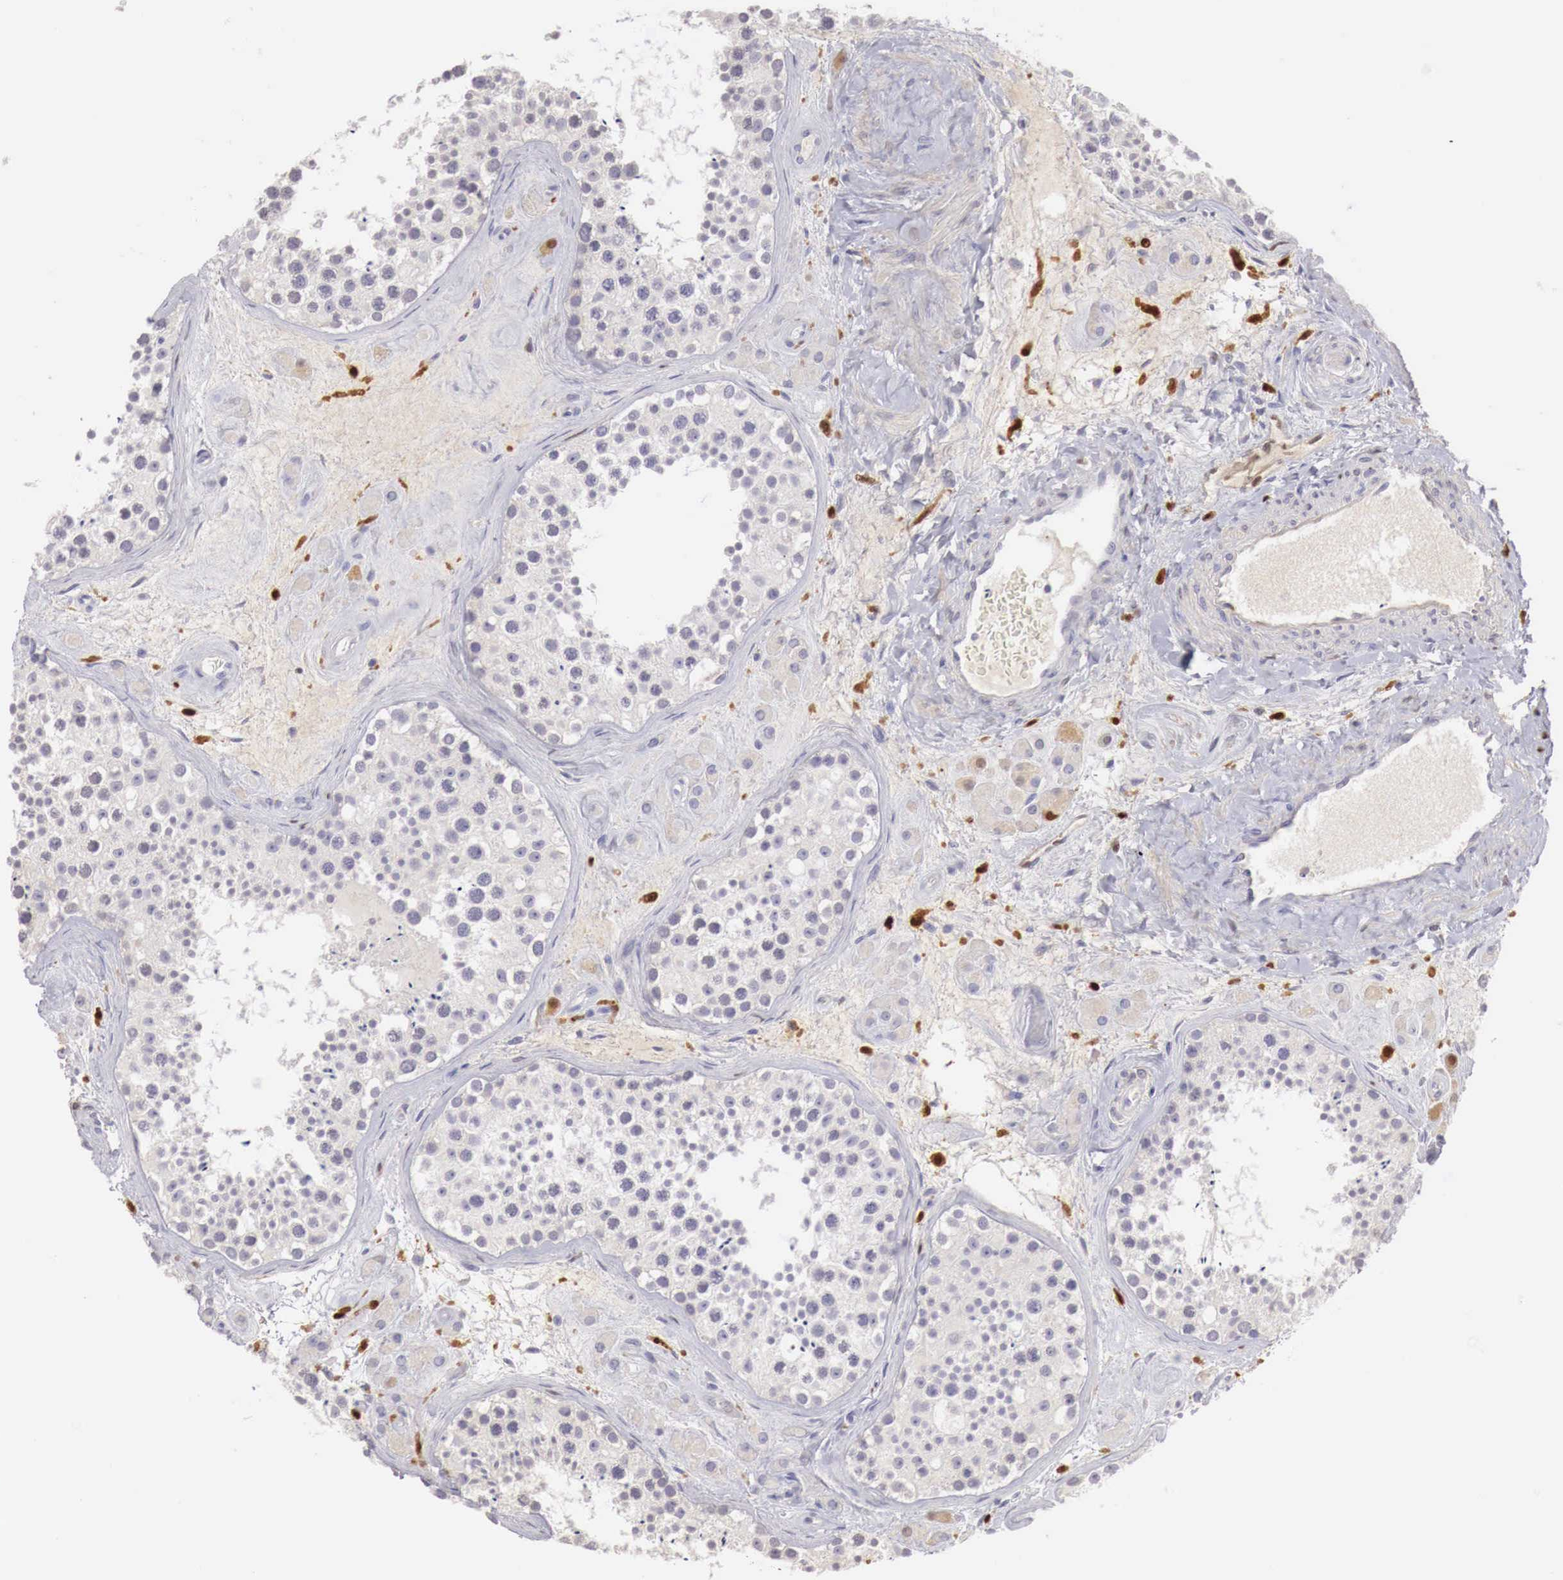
{"staining": {"intensity": "negative", "quantity": "none", "location": "none"}, "tissue": "testis", "cell_type": "Cells in seminiferous ducts", "image_type": "normal", "snomed": [{"axis": "morphology", "description": "Normal tissue, NOS"}, {"axis": "topography", "description": "Testis"}], "caption": "IHC of benign human testis demonstrates no expression in cells in seminiferous ducts.", "gene": "RENBP", "patient": {"sex": "male", "age": 38}}